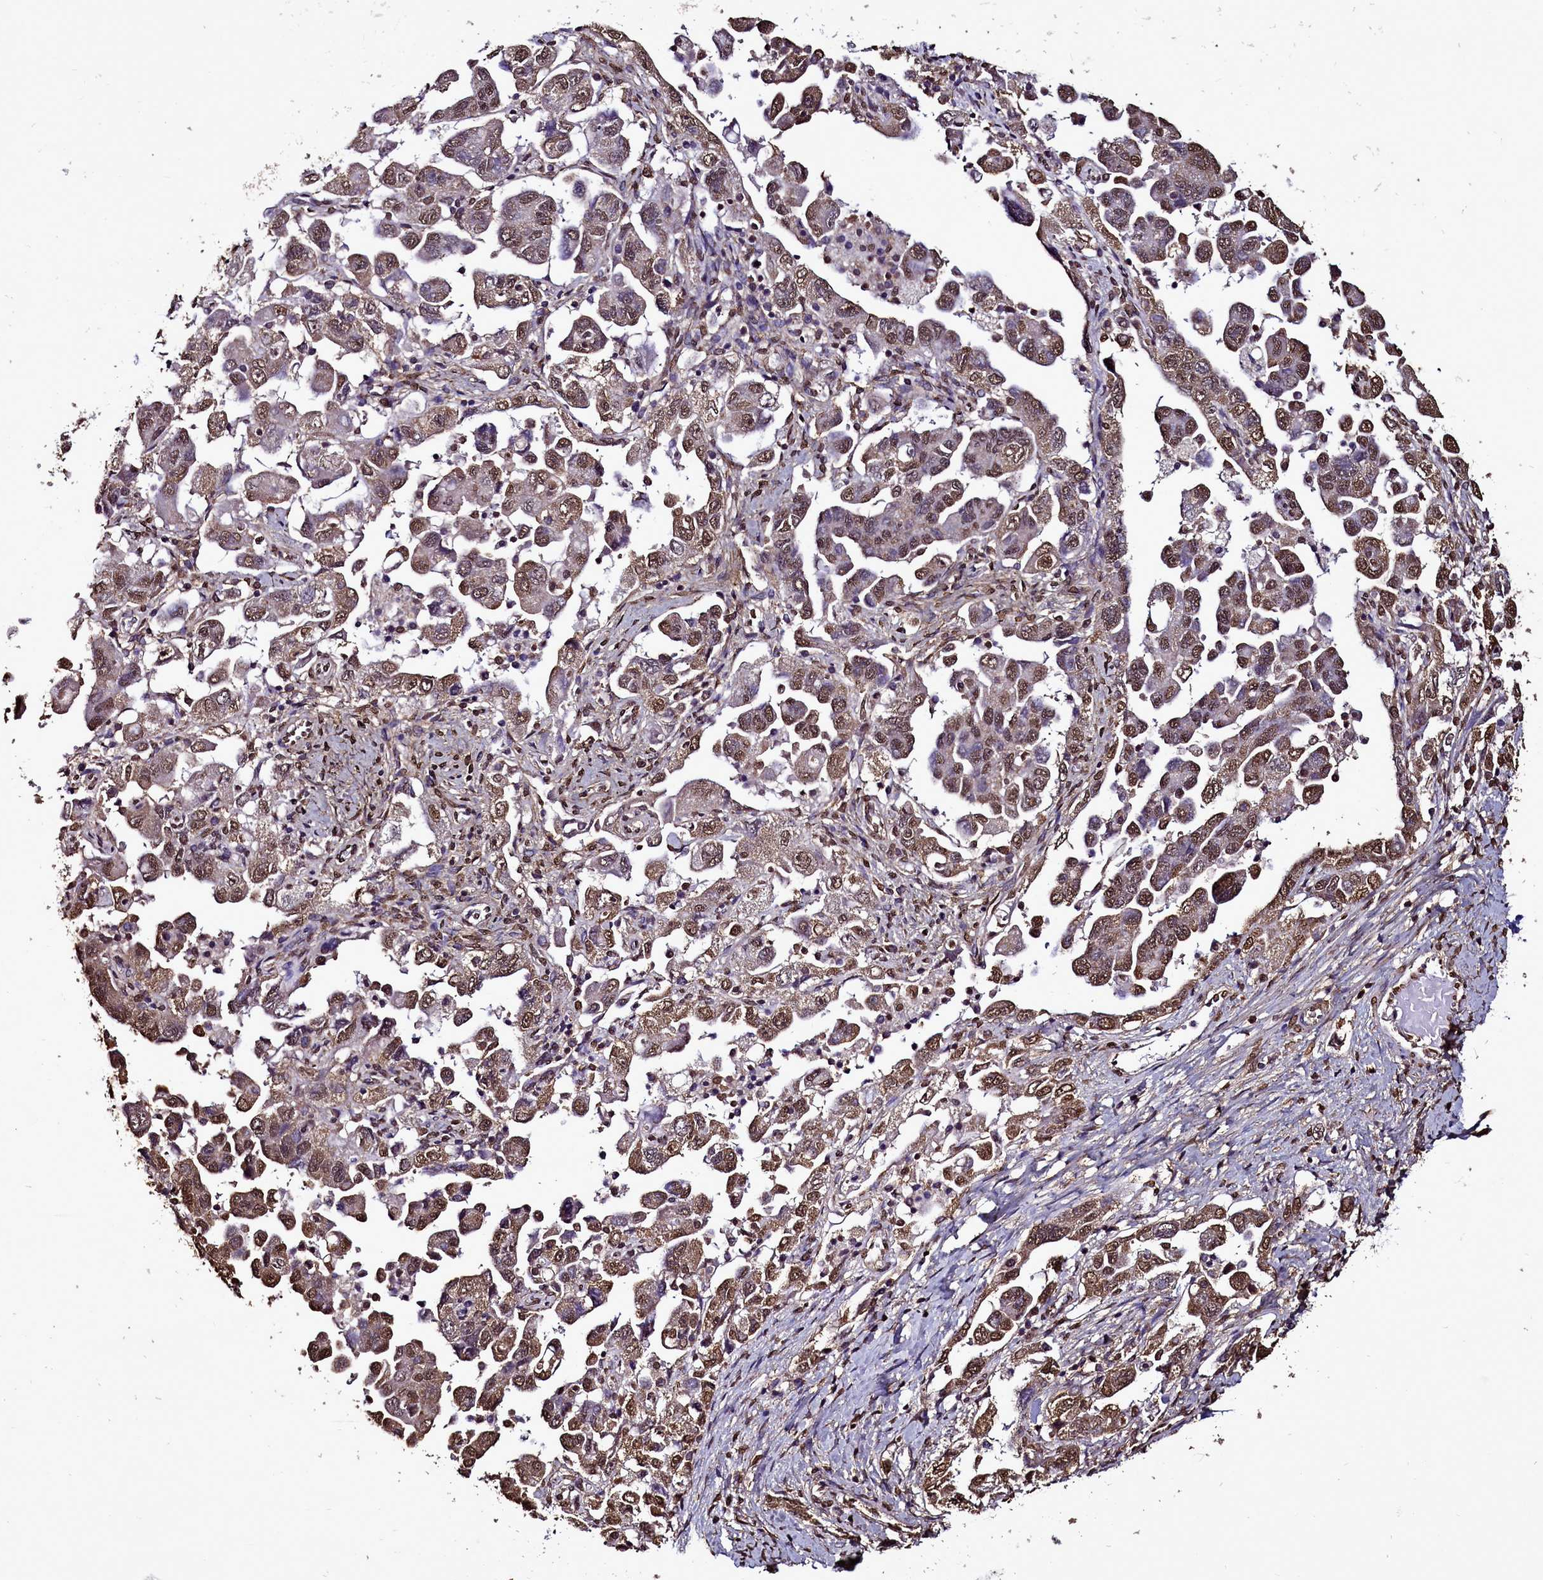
{"staining": {"intensity": "moderate", "quantity": ">75%", "location": "nuclear"}, "tissue": "ovarian cancer", "cell_type": "Tumor cells", "image_type": "cancer", "snomed": [{"axis": "morphology", "description": "Carcinoma, NOS"}, {"axis": "morphology", "description": "Cystadenocarcinoma, serous, NOS"}, {"axis": "topography", "description": "Ovary"}], "caption": "Moderate nuclear staining is seen in about >75% of tumor cells in carcinoma (ovarian).", "gene": "TRIP6", "patient": {"sex": "female", "age": 69}}